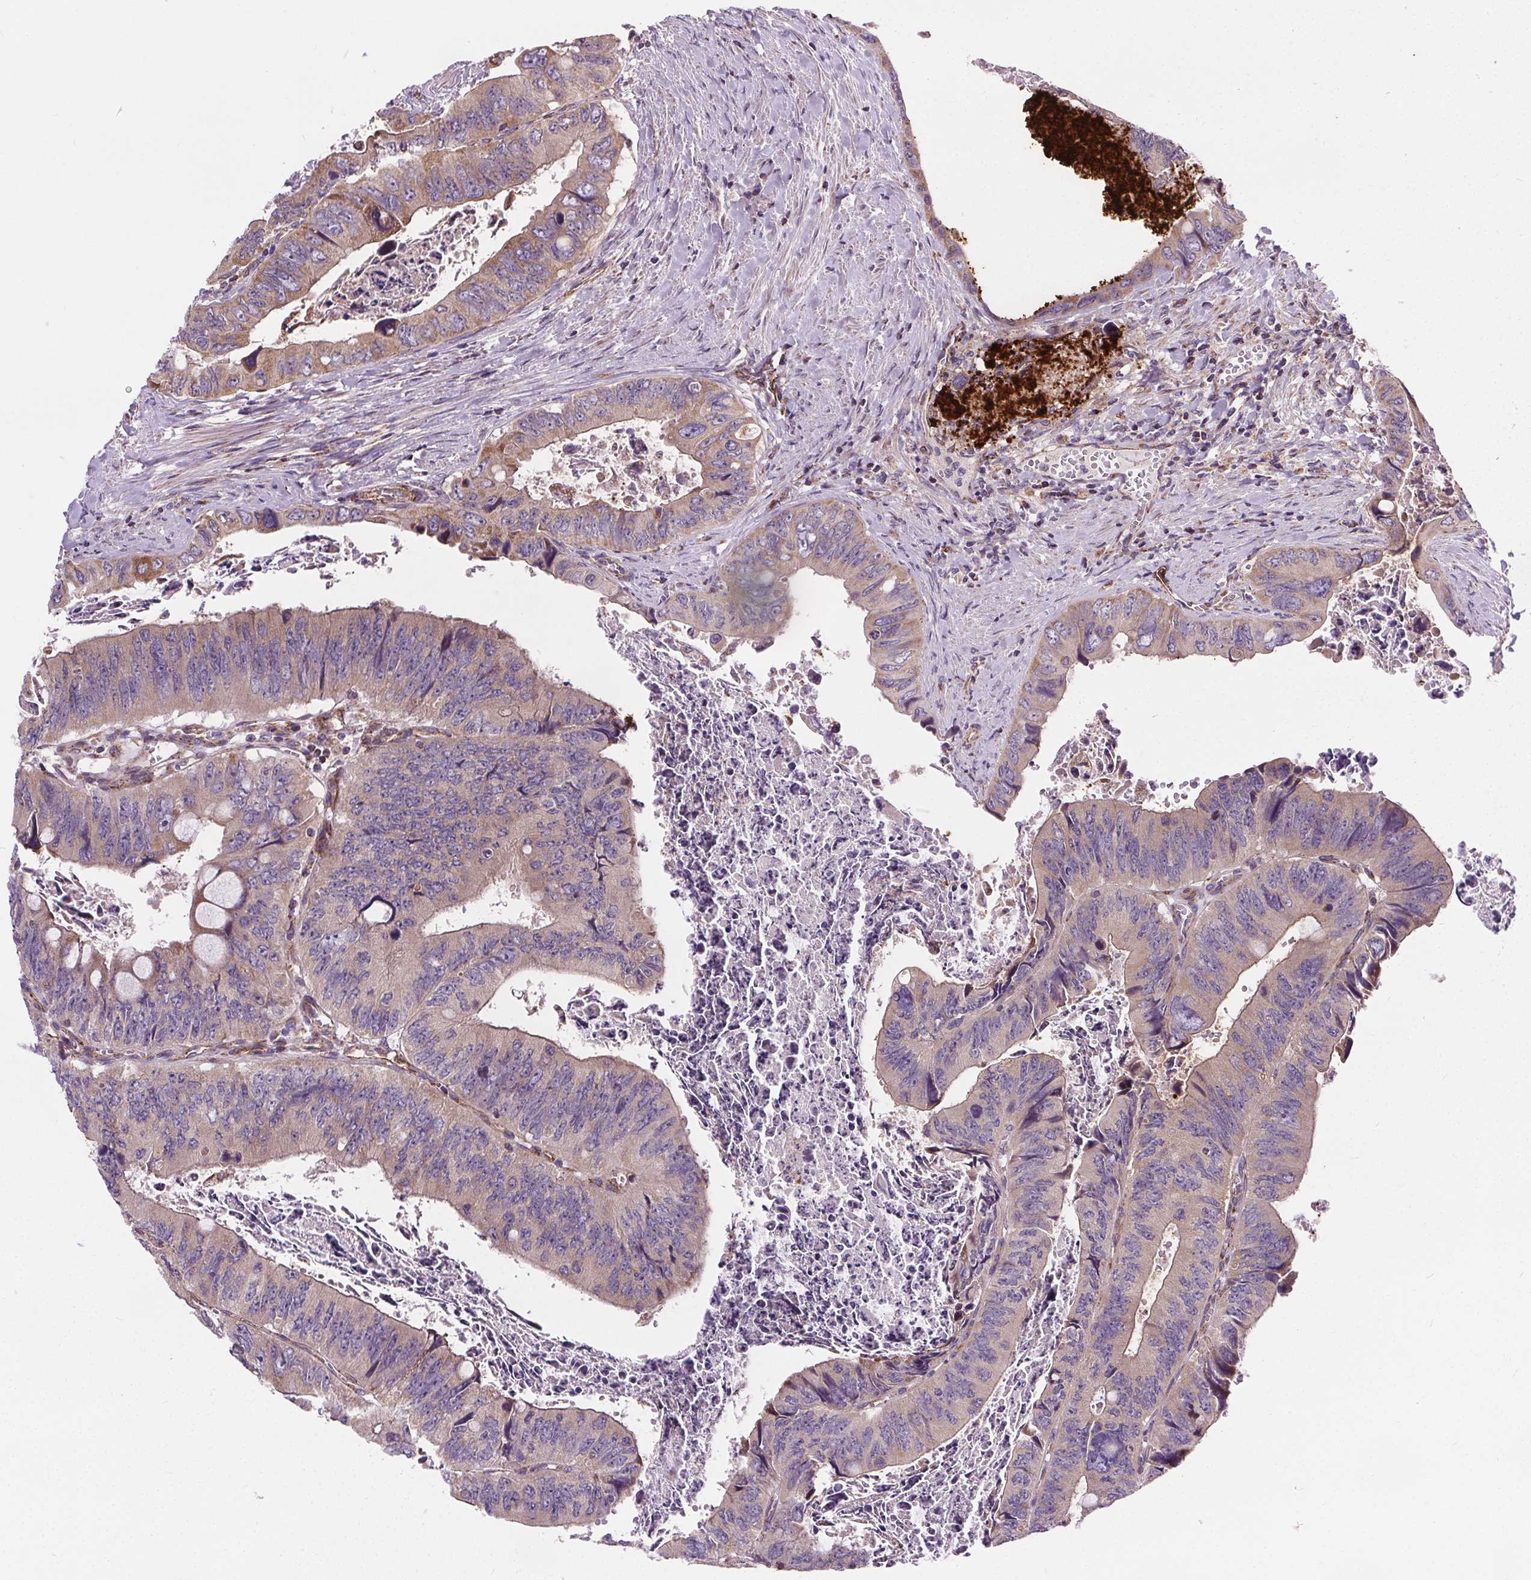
{"staining": {"intensity": "weak", "quantity": "<25%", "location": "cytoplasmic/membranous"}, "tissue": "colorectal cancer", "cell_type": "Tumor cells", "image_type": "cancer", "snomed": [{"axis": "morphology", "description": "Adenocarcinoma, NOS"}, {"axis": "topography", "description": "Colon"}], "caption": "Colorectal adenocarcinoma was stained to show a protein in brown. There is no significant positivity in tumor cells.", "gene": "GOLT1B", "patient": {"sex": "female", "age": 84}}